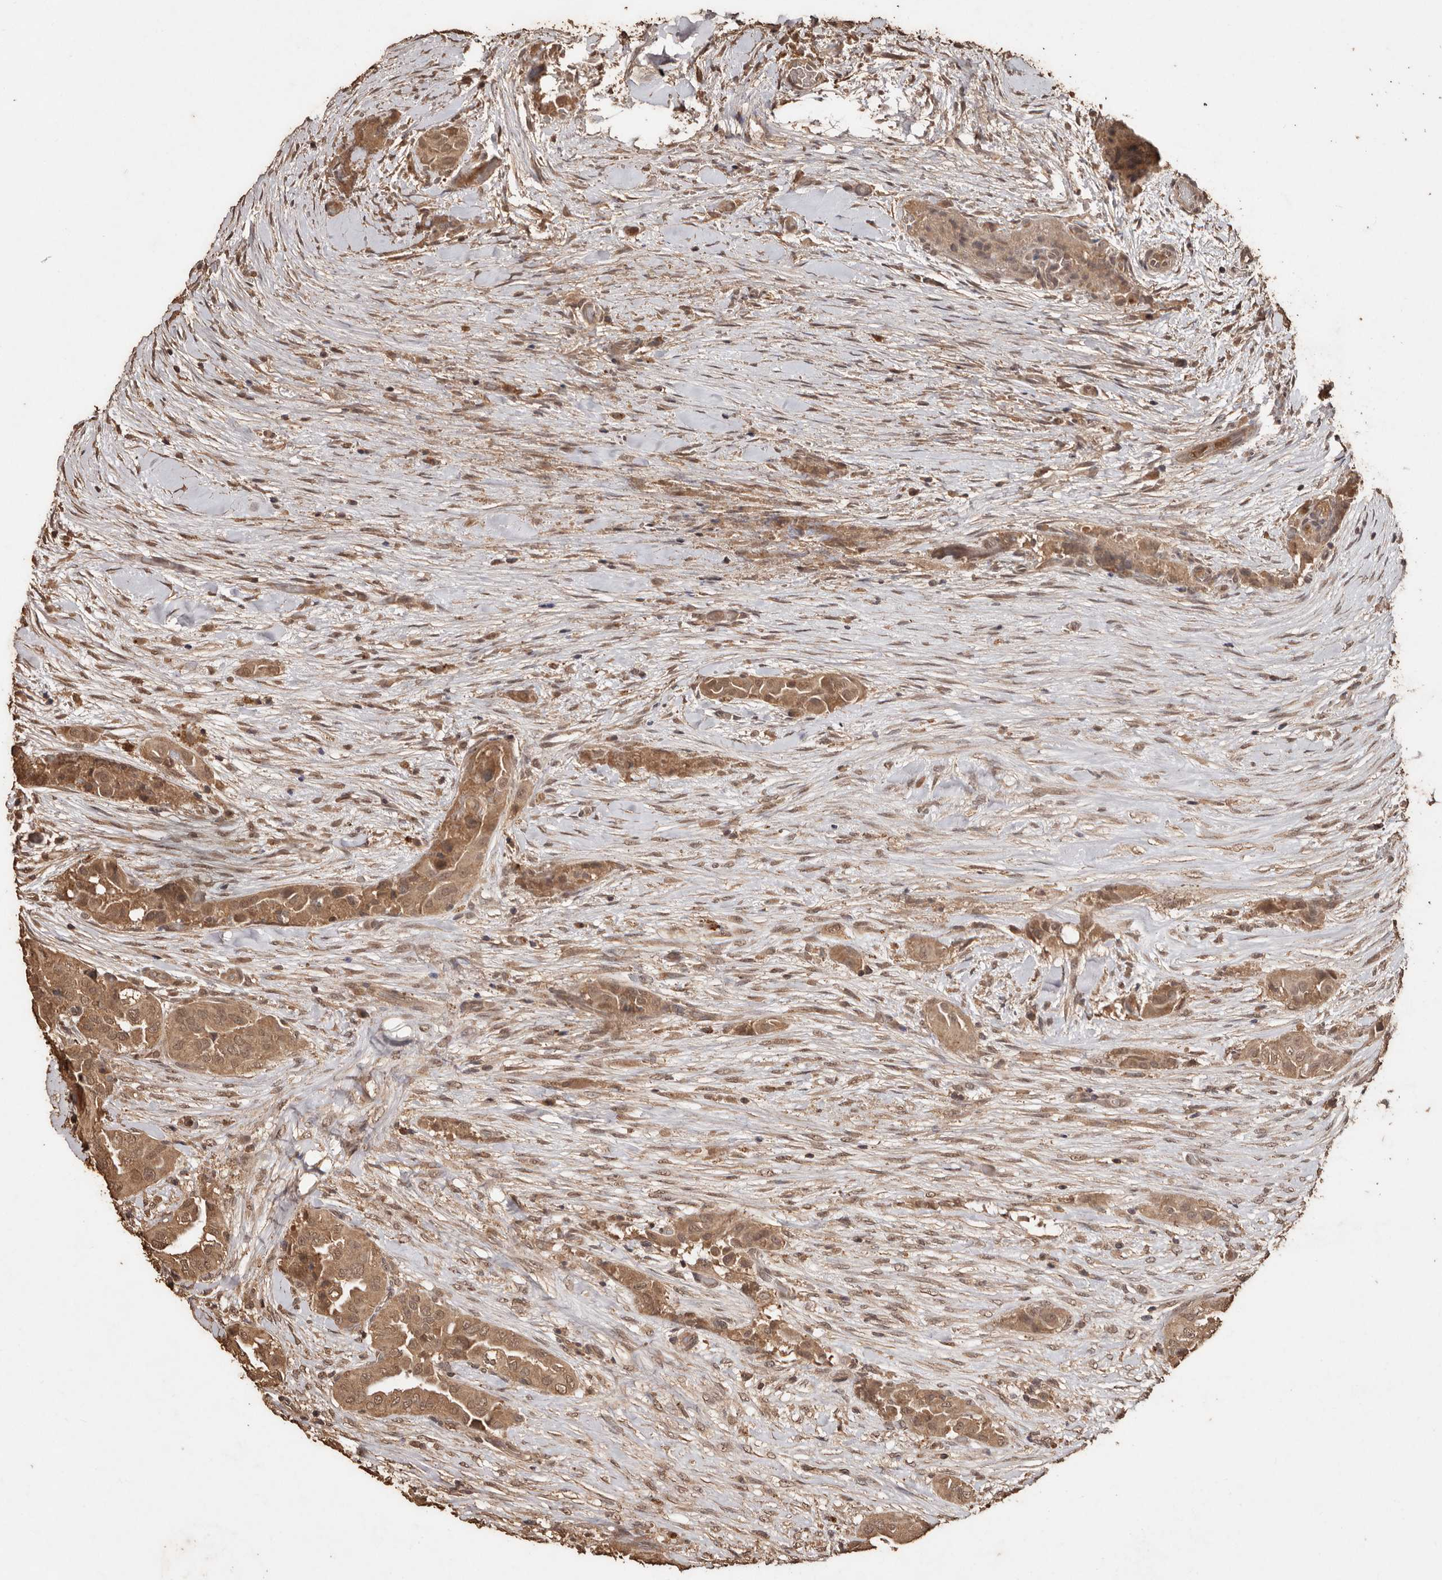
{"staining": {"intensity": "moderate", "quantity": ">75%", "location": "cytoplasmic/membranous,nuclear"}, "tissue": "thyroid cancer", "cell_type": "Tumor cells", "image_type": "cancer", "snomed": [{"axis": "morphology", "description": "Papillary adenocarcinoma, NOS"}, {"axis": "topography", "description": "Thyroid gland"}], "caption": "Tumor cells reveal medium levels of moderate cytoplasmic/membranous and nuclear expression in approximately >75% of cells in thyroid papillary adenocarcinoma.", "gene": "PKDCC", "patient": {"sex": "female", "age": 59}}